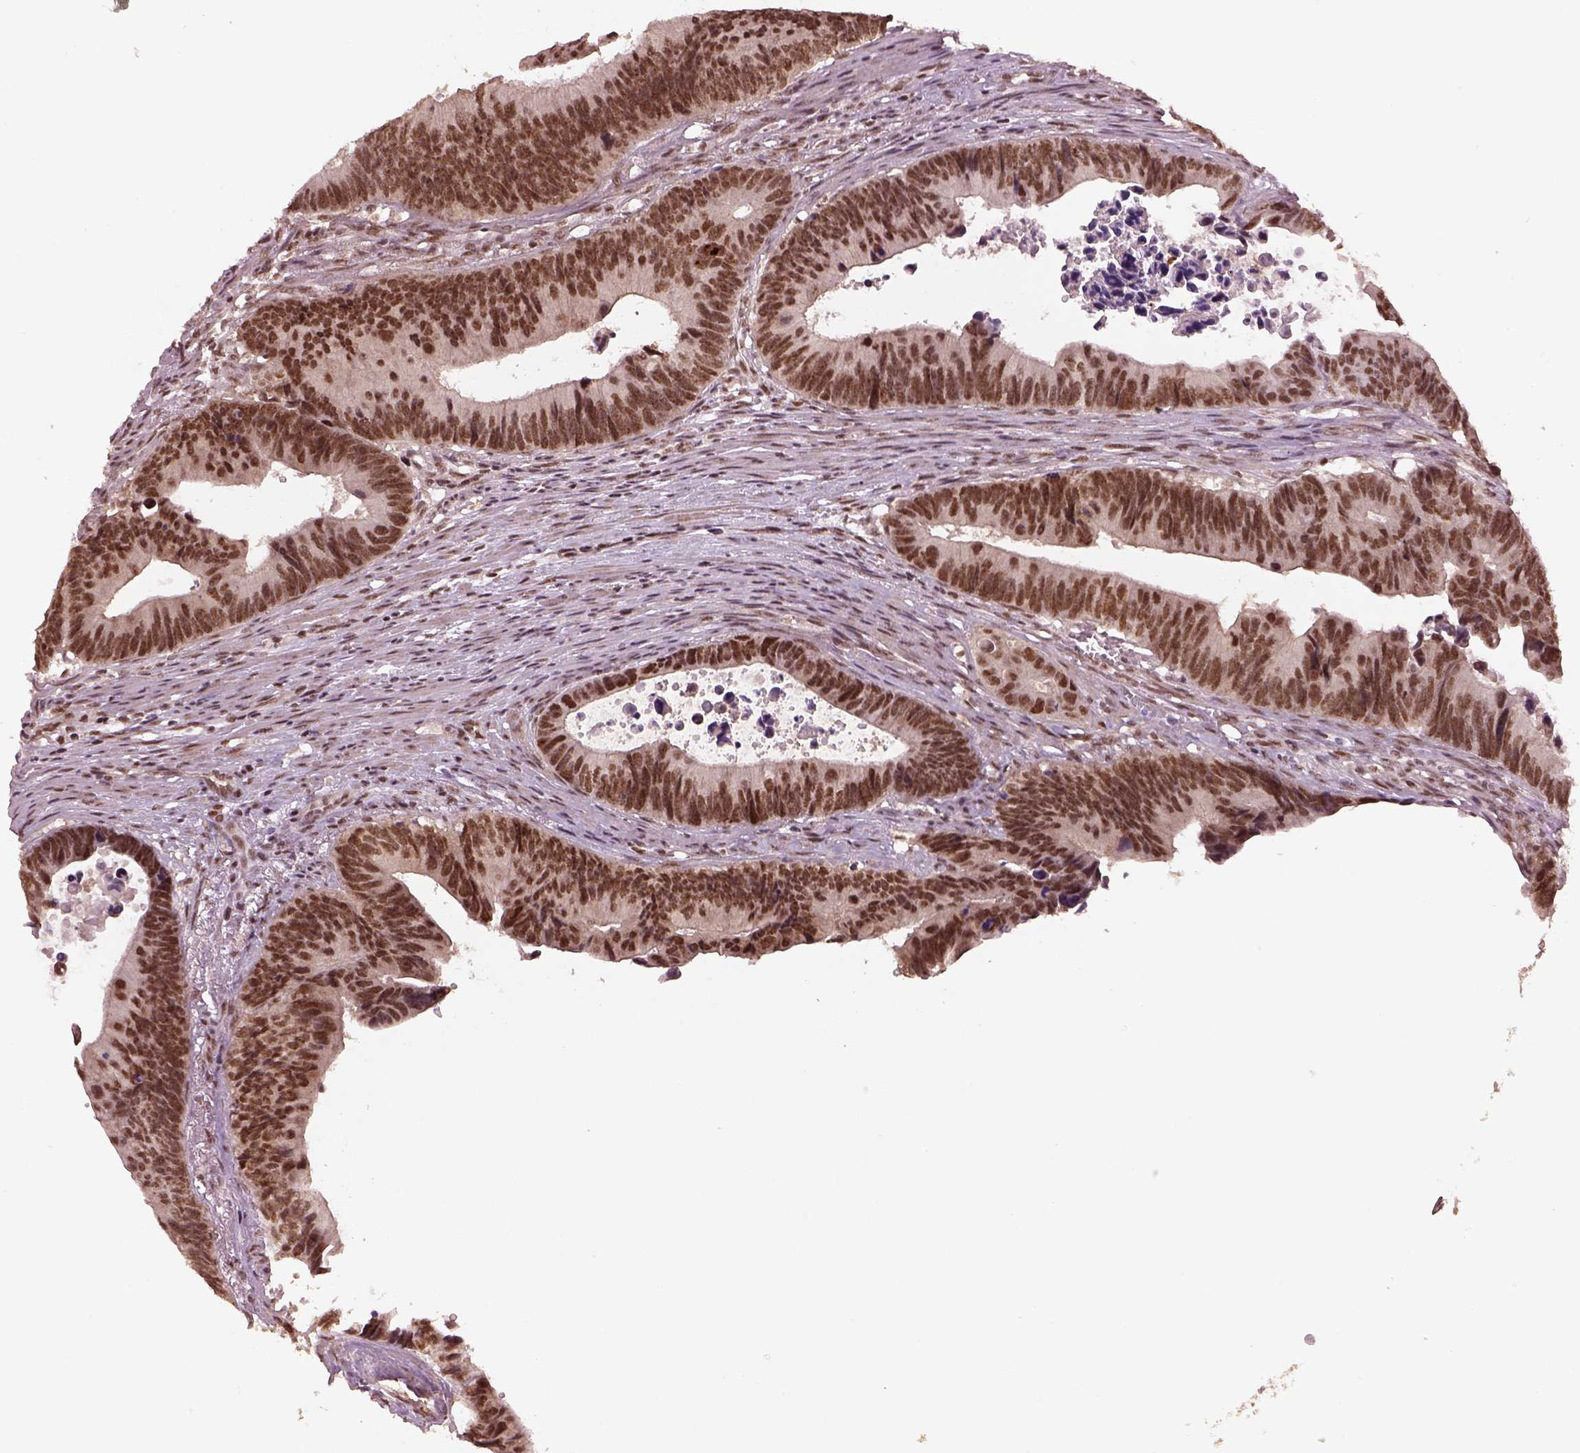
{"staining": {"intensity": "moderate", "quantity": ">75%", "location": "nuclear"}, "tissue": "colorectal cancer", "cell_type": "Tumor cells", "image_type": "cancer", "snomed": [{"axis": "morphology", "description": "Adenocarcinoma, NOS"}, {"axis": "topography", "description": "Colon"}], "caption": "DAB (3,3'-diaminobenzidine) immunohistochemical staining of colorectal cancer (adenocarcinoma) shows moderate nuclear protein expression in about >75% of tumor cells. (DAB = brown stain, brightfield microscopy at high magnification).", "gene": "BRD9", "patient": {"sex": "female", "age": 87}}